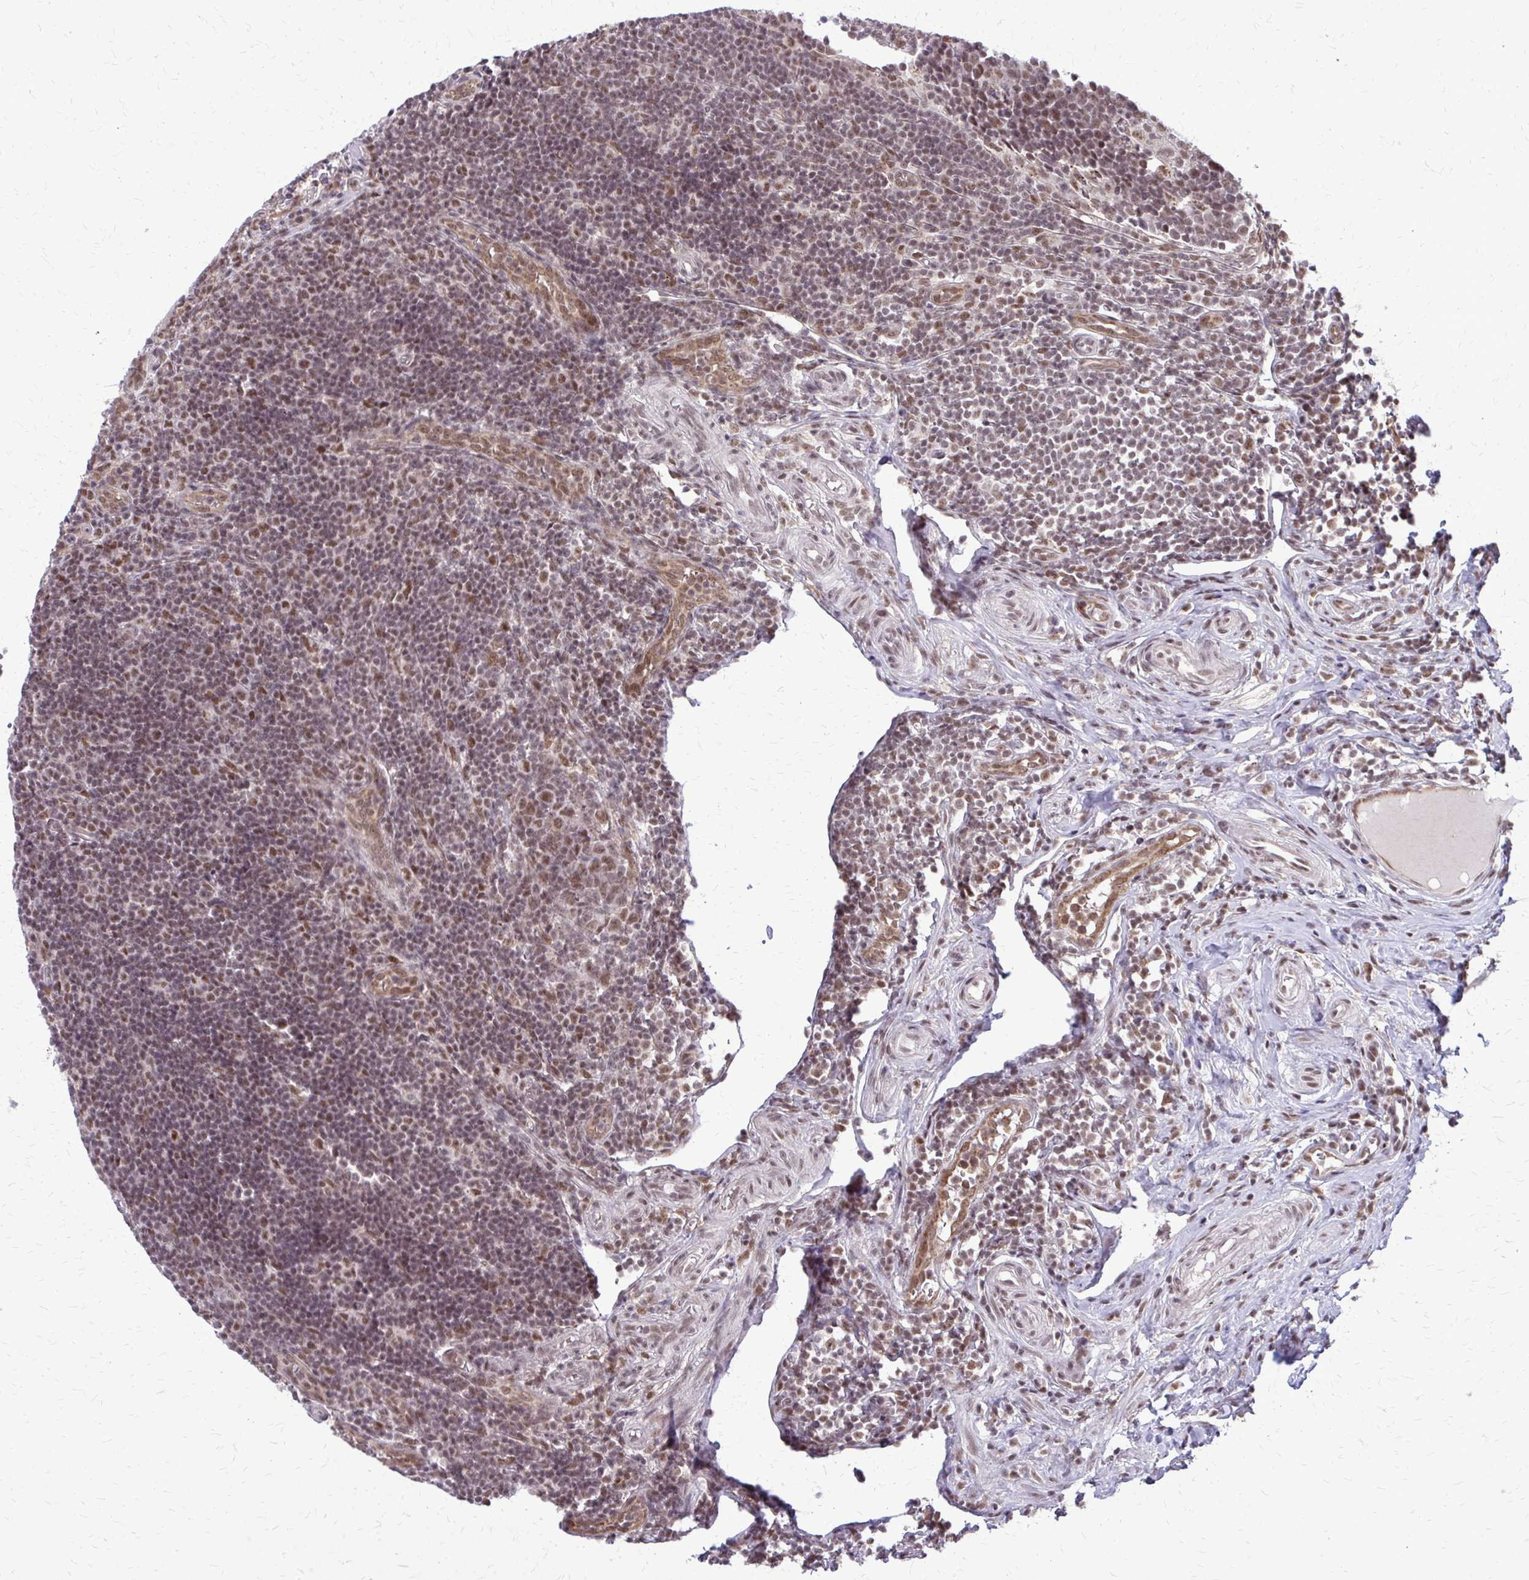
{"staining": {"intensity": "moderate", "quantity": ">75%", "location": "nuclear"}, "tissue": "appendix", "cell_type": "Glandular cells", "image_type": "normal", "snomed": [{"axis": "morphology", "description": "Normal tissue, NOS"}, {"axis": "topography", "description": "Appendix"}], "caption": "About >75% of glandular cells in benign appendix exhibit moderate nuclear protein staining as visualized by brown immunohistochemical staining.", "gene": "HDAC3", "patient": {"sex": "male", "age": 18}}